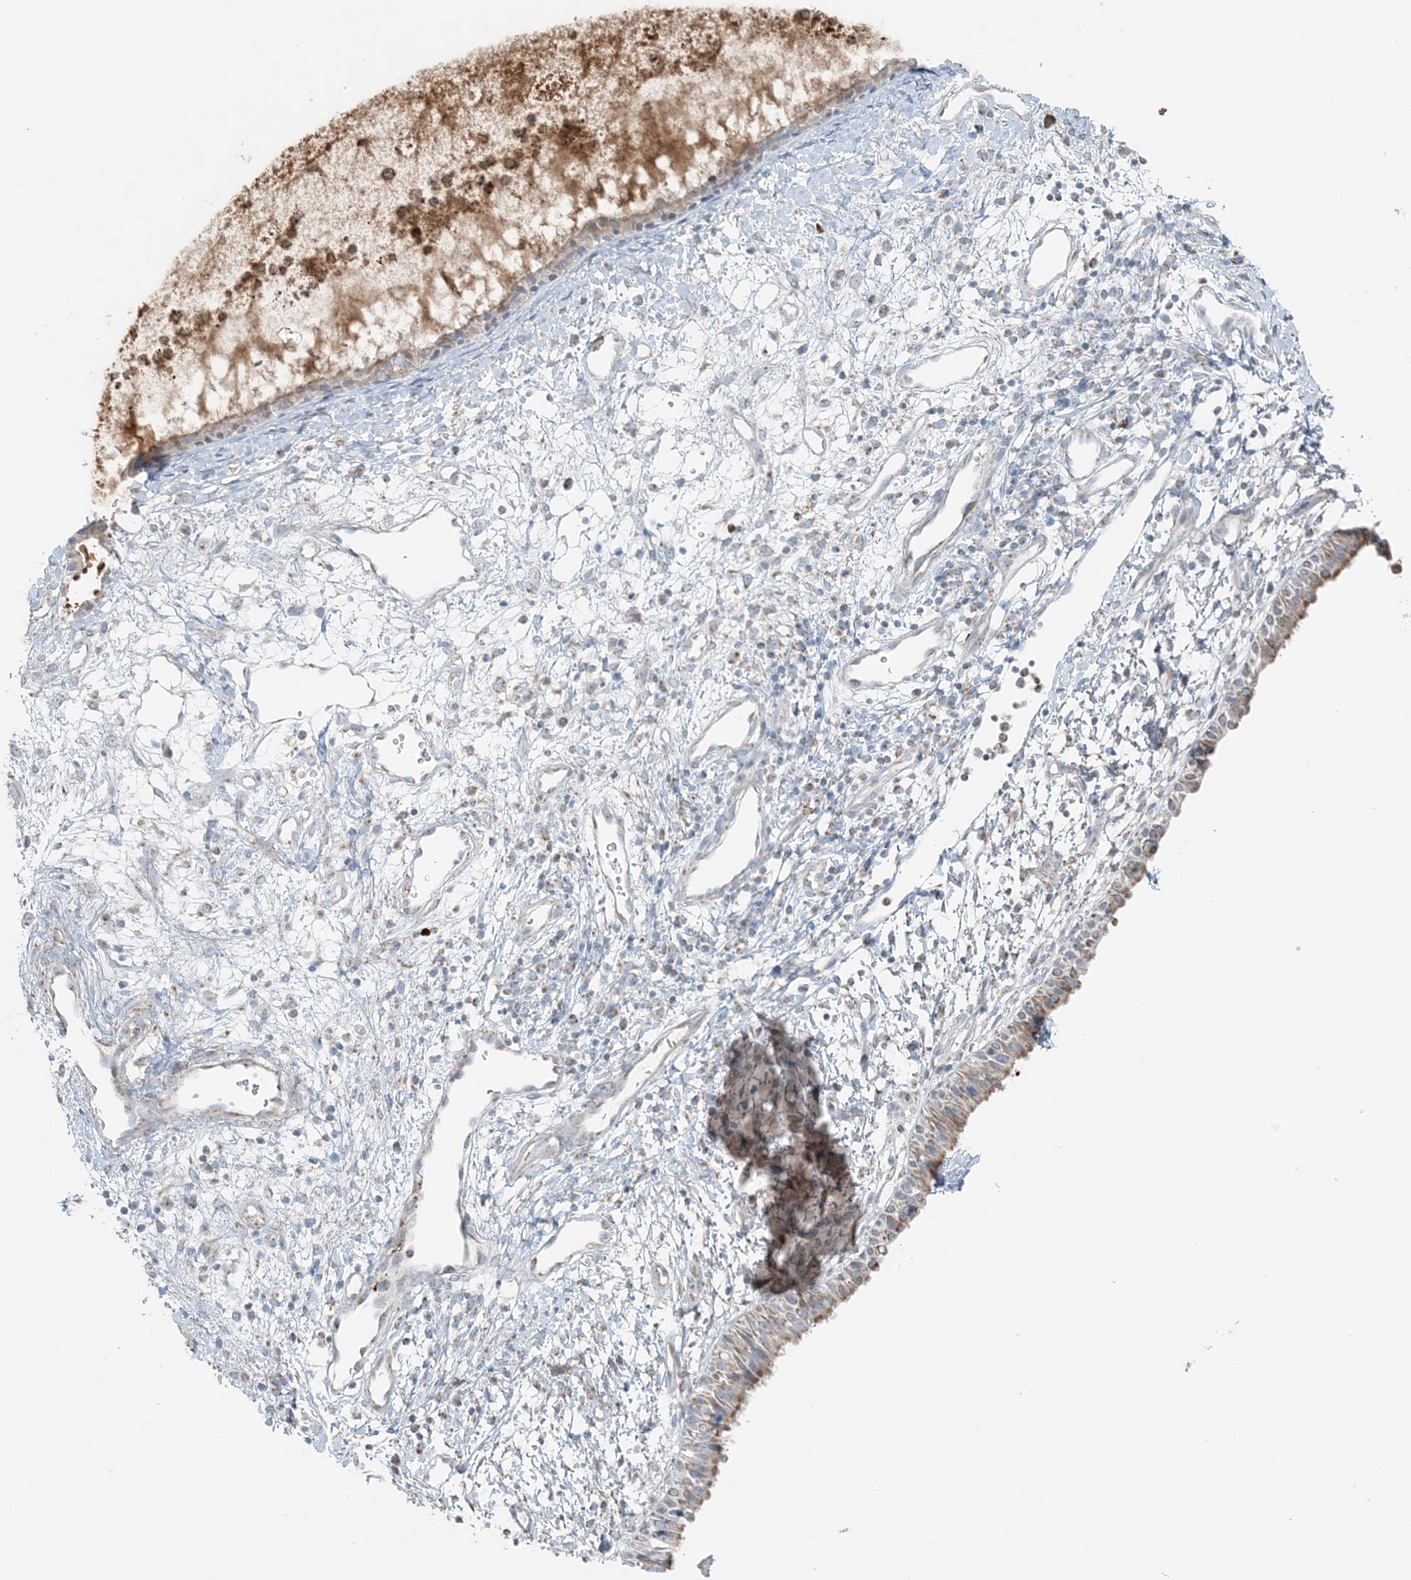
{"staining": {"intensity": "moderate", "quantity": ">75%", "location": "cytoplasmic/membranous"}, "tissue": "nasopharynx", "cell_type": "Respiratory epithelial cells", "image_type": "normal", "snomed": [{"axis": "morphology", "description": "Normal tissue, NOS"}, {"axis": "topography", "description": "Nasopharynx"}], "caption": "About >75% of respiratory epithelial cells in benign human nasopharynx show moderate cytoplasmic/membranous protein staining as visualized by brown immunohistochemical staining.", "gene": "SLC22A16", "patient": {"sex": "male", "age": 22}}